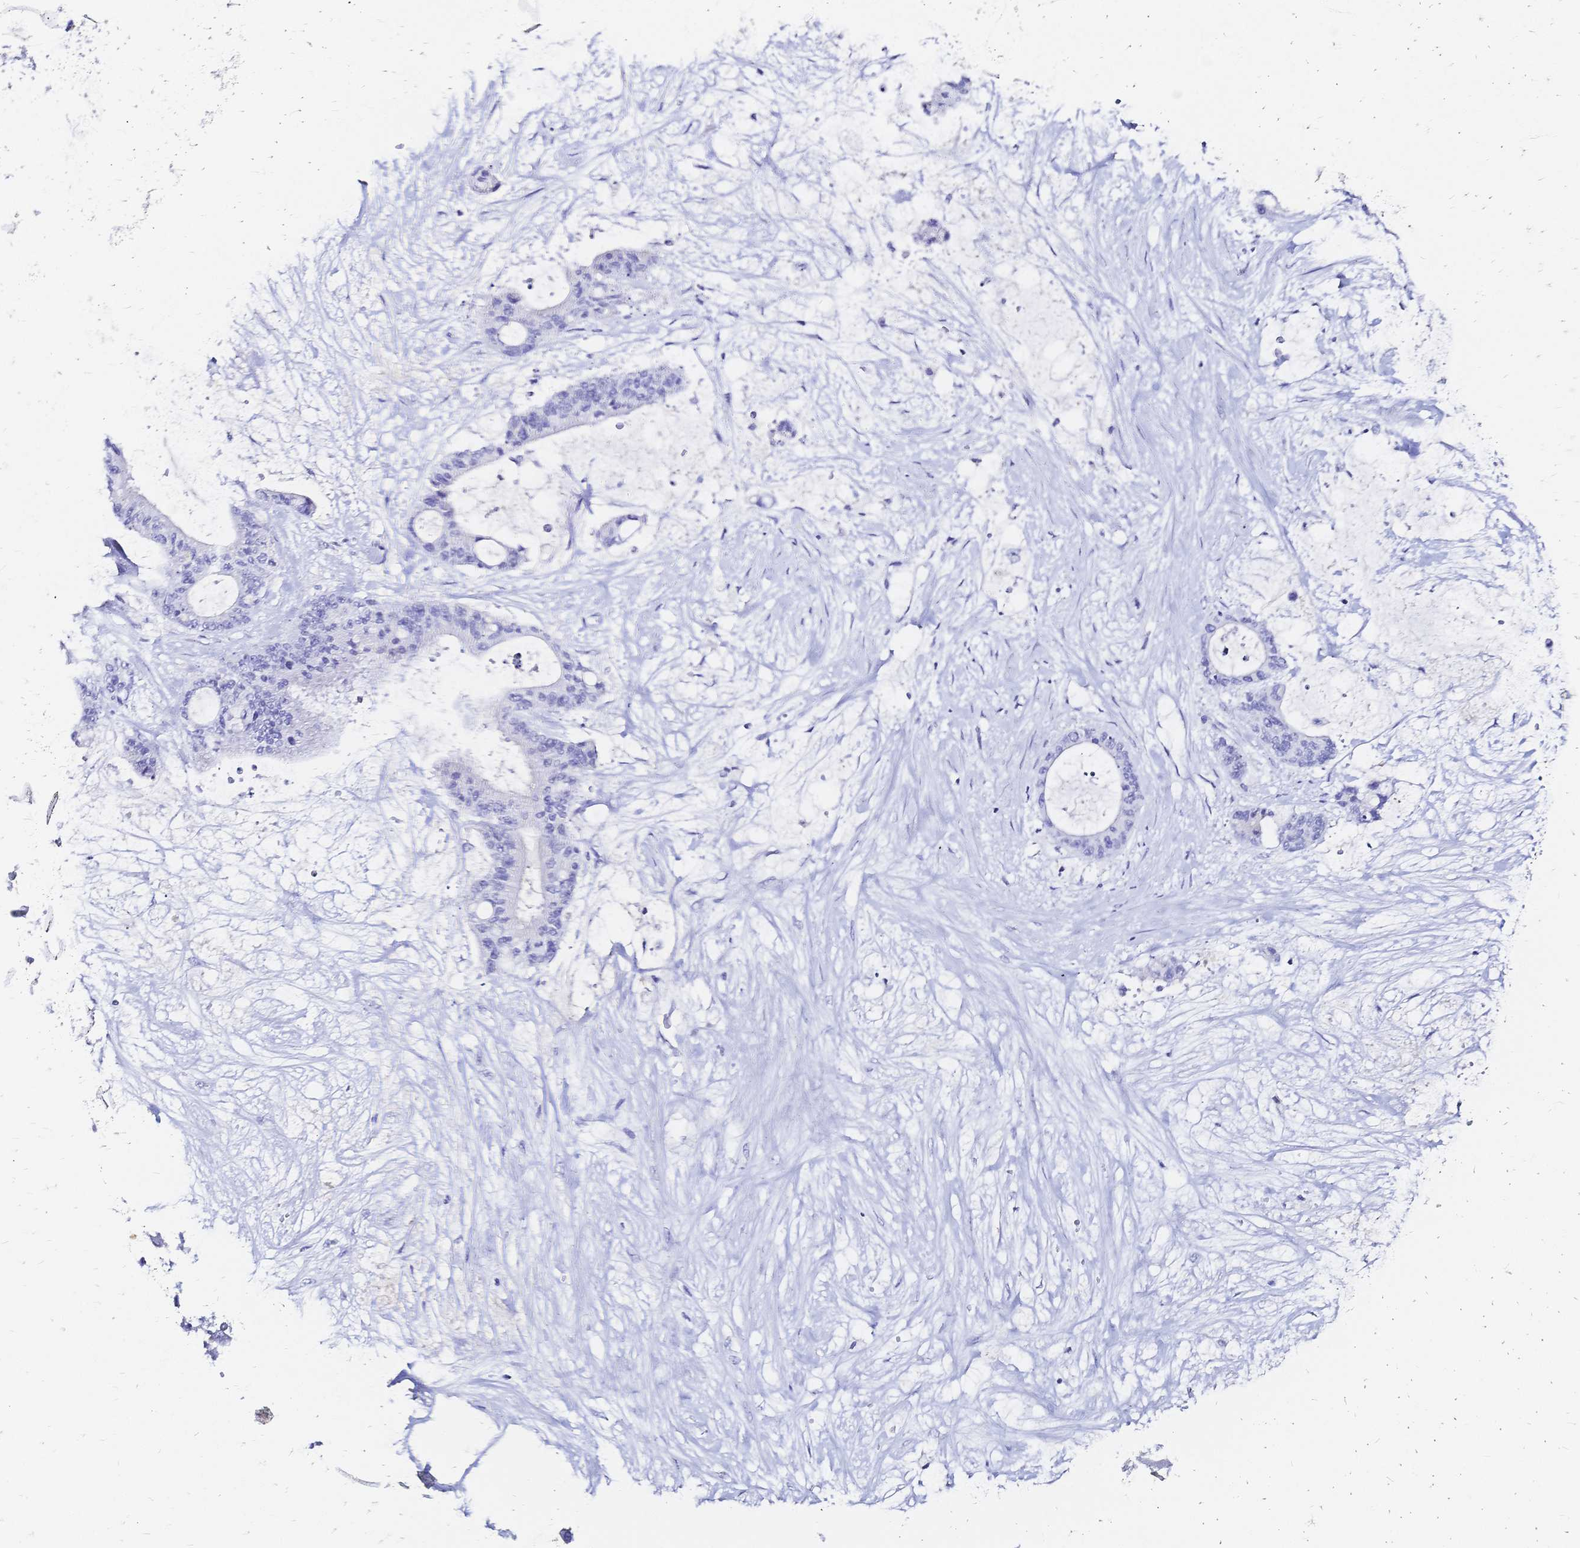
{"staining": {"intensity": "negative", "quantity": "none", "location": "none"}, "tissue": "liver cancer", "cell_type": "Tumor cells", "image_type": "cancer", "snomed": [{"axis": "morphology", "description": "Normal tissue, NOS"}, {"axis": "morphology", "description": "Cholangiocarcinoma"}, {"axis": "topography", "description": "Liver"}, {"axis": "topography", "description": "Peripheral nerve tissue"}], "caption": "Protein analysis of liver cholangiocarcinoma exhibits no significant expression in tumor cells.", "gene": "SLC5A1", "patient": {"sex": "female", "age": 73}}